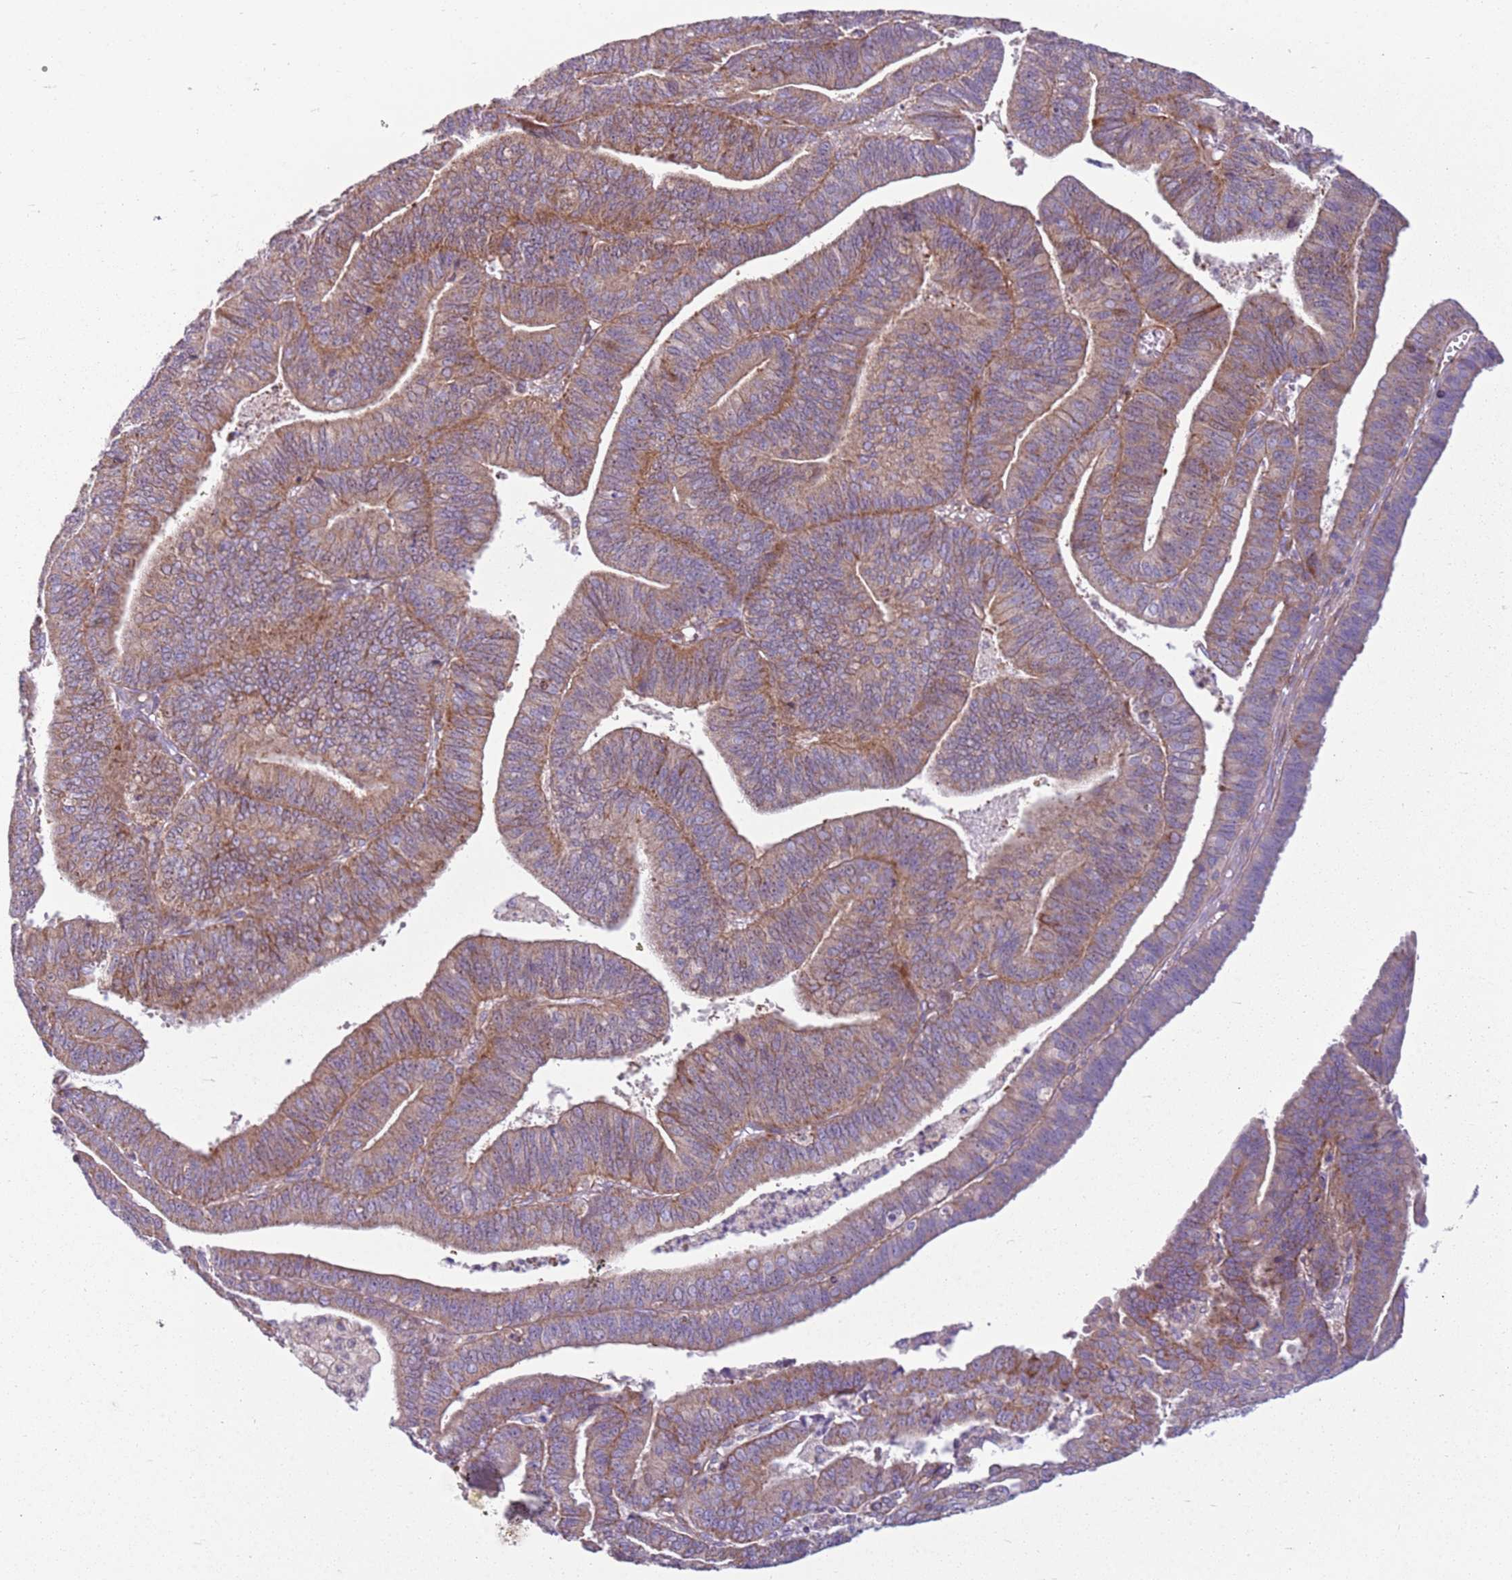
{"staining": {"intensity": "moderate", "quantity": ">75%", "location": "cytoplasmic/membranous"}, "tissue": "endometrial cancer", "cell_type": "Tumor cells", "image_type": "cancer", "snomed": [{"axis": "morphology", "description": "Adenocarcinoma, NOS"}, {"axis": "topography", "description": "Endometrium"}], "caption": "A high-resolution histopathology image shows immunohistochemistry (IHC) staining of adenocarcinoma (endometrial), which exhibits moderate cytoplasmic/membranous staining in about >75% of tumor cells. (brown staining indicates protein expression, while blue staining denotes nuclei).", "gene": "TMEM200C", "patient": {"sex": "female", "age": 73}}